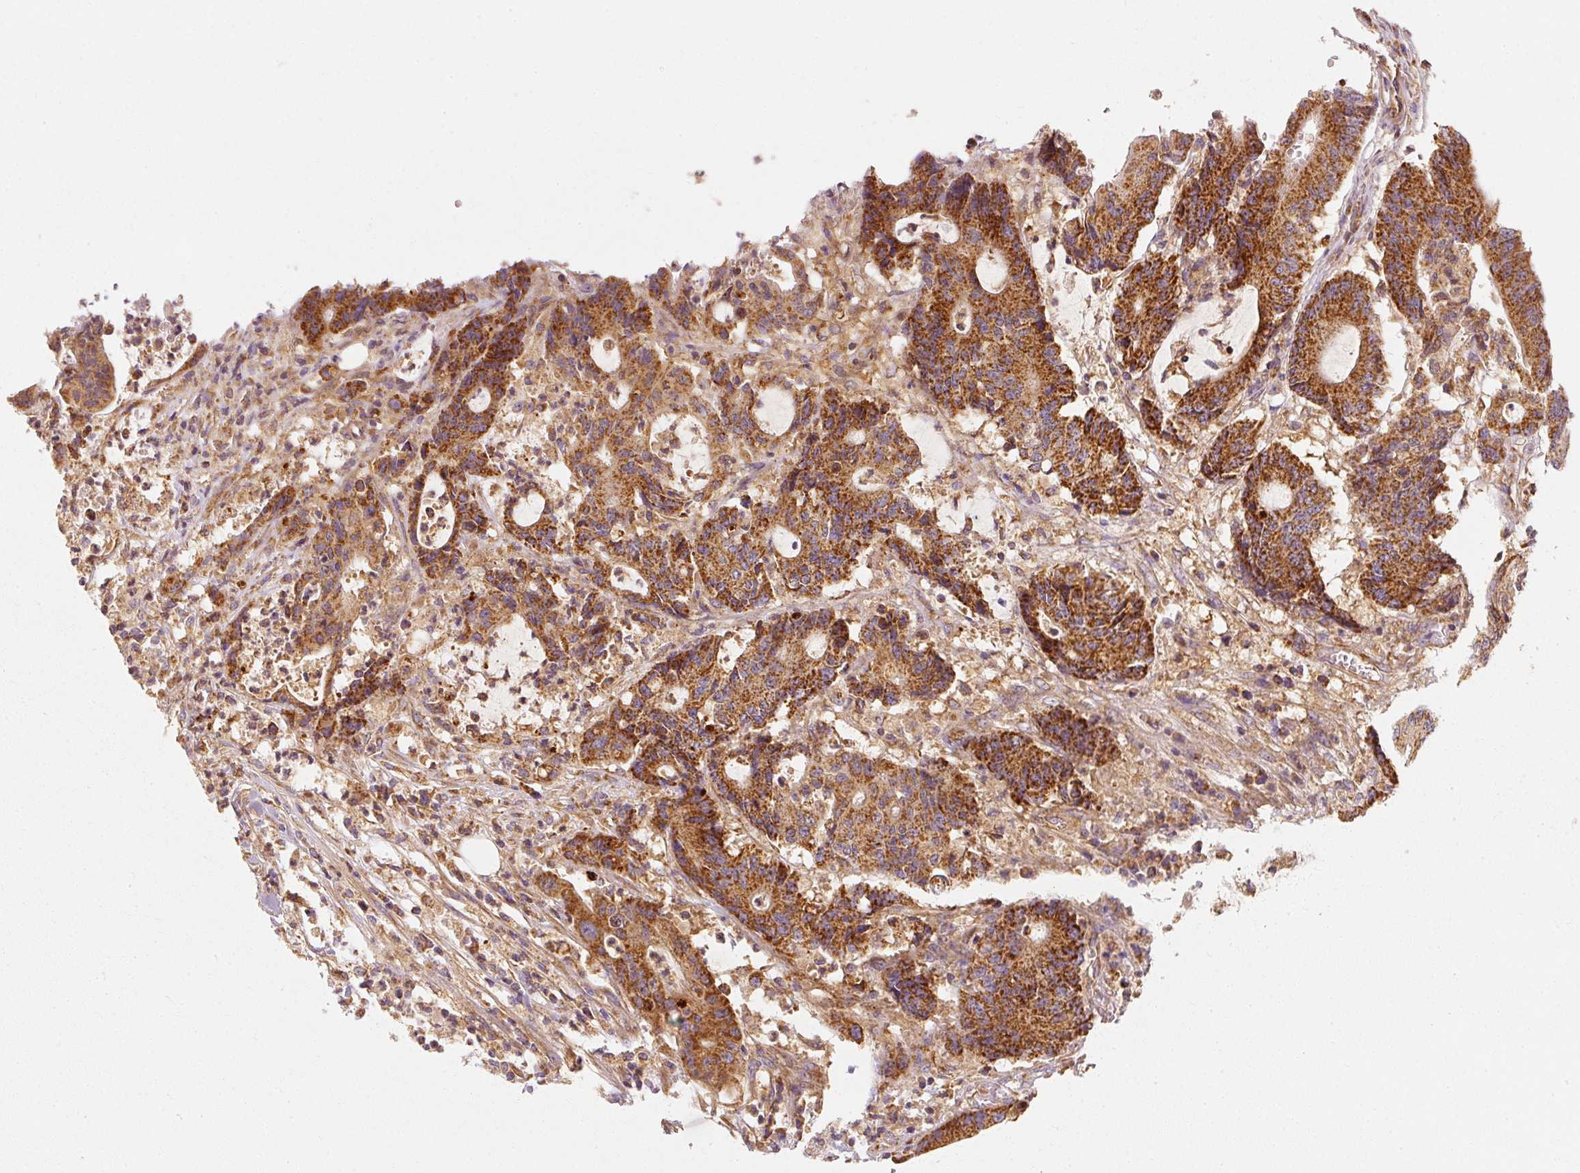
{"staining": {"intensity": "strong", "quantity": ">75%", "location": "cytoplasmic/membranous"}, "tissue": "colorectal cancer", "cell_type": "Tumor cells", "image_type": "cancer", "snomed": [{"axis": "morphology", "description": "Adenocarcinoma, NOS"}, {"axis": "topography", "description": "Colon"}], "caption": "IHC (DAB (3,3'-diaminobenzidine)) staining of colorectal cancer (adenocarcinoma) shows strong cytoplasmic/membranous protein positivity in about >75% of tumor cells.", "gene": "TOMM40", "patient": {"sex": "female", "age": 84}}